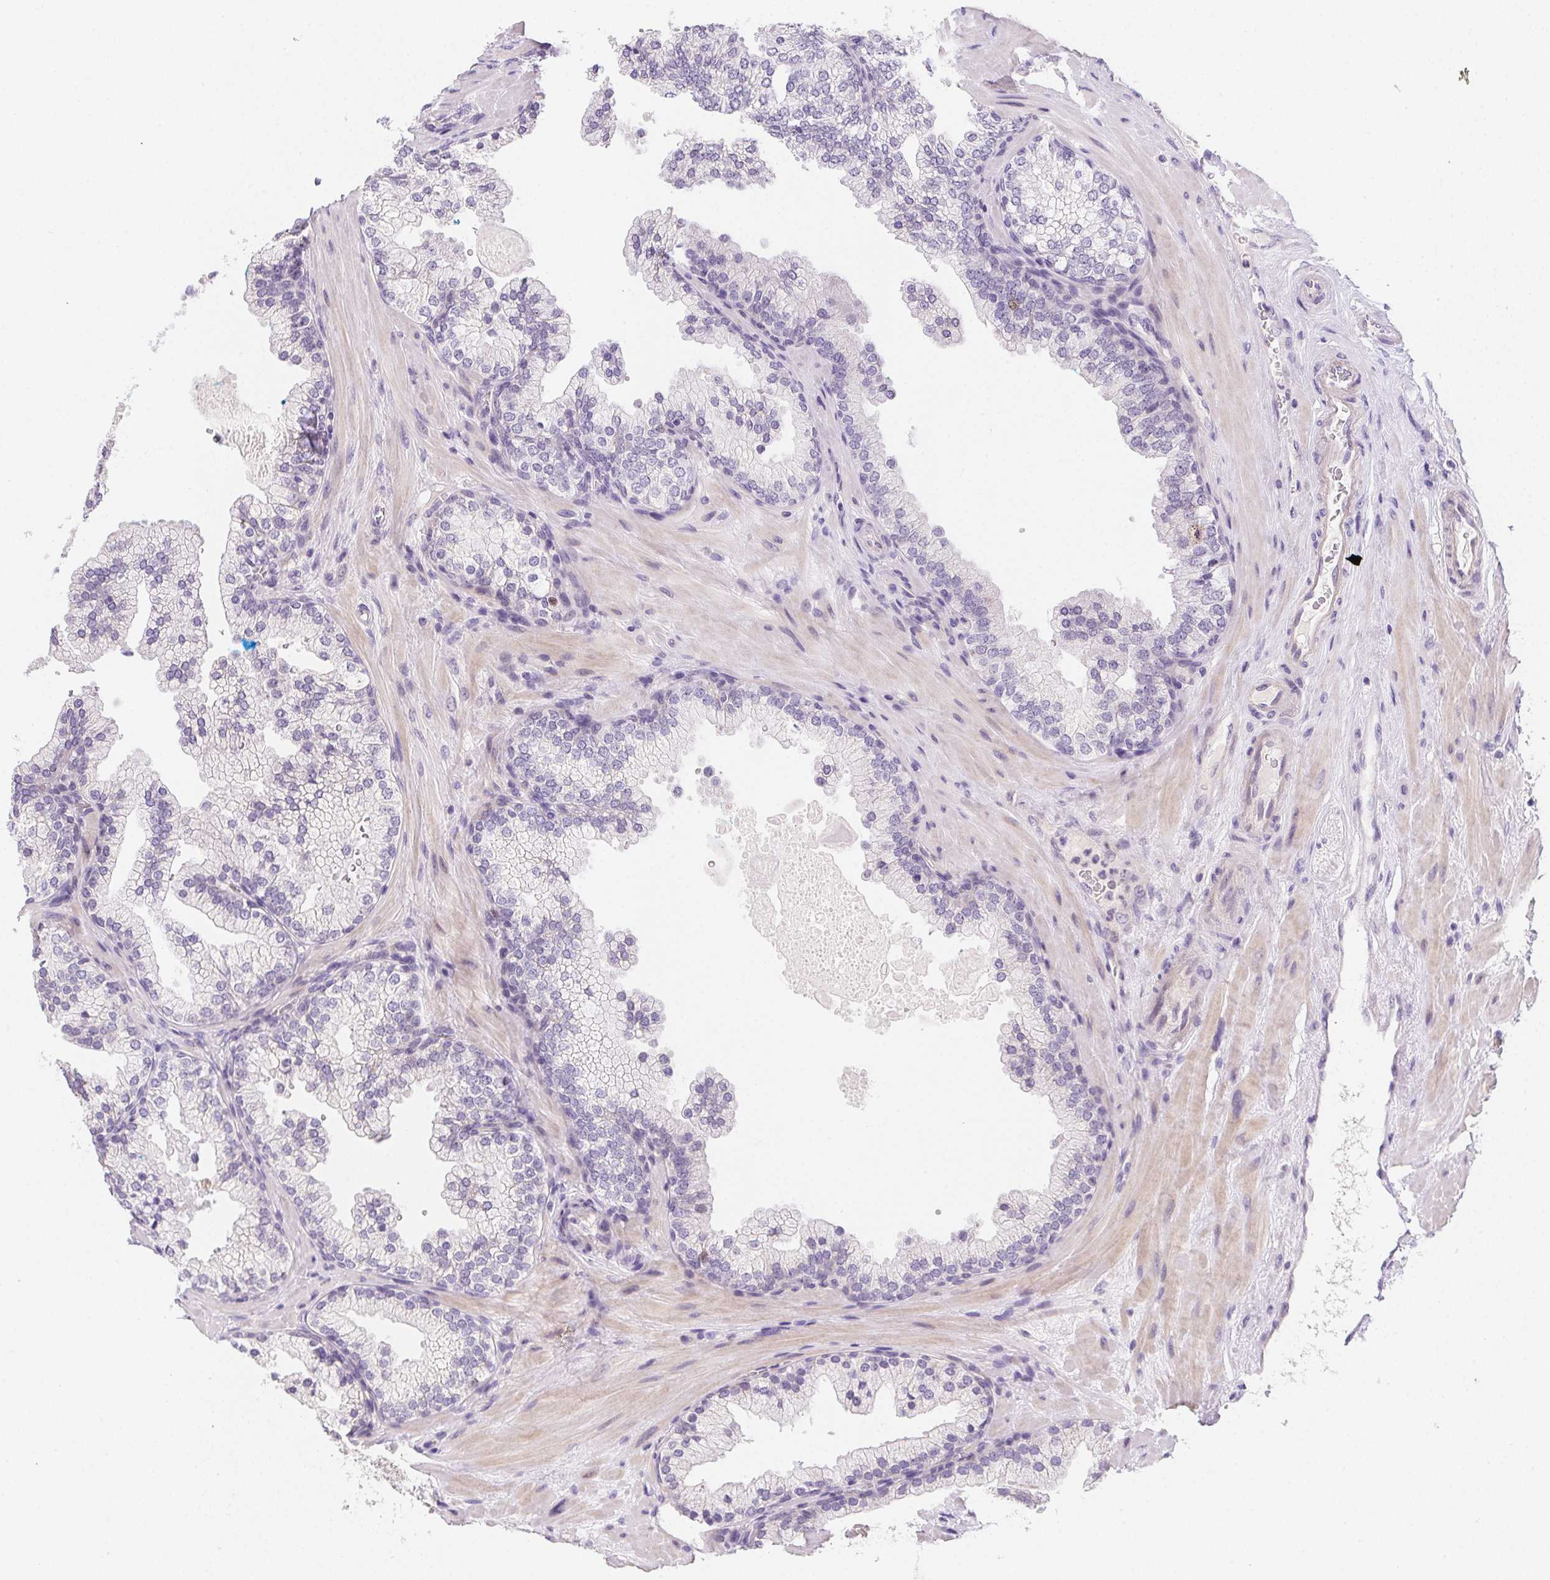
{"staining": {"intensity": "weak", "quantity": "<25%", "location": "nuclear"}, "tissue": "prostate", "cell_type": "Glandular cells", "image_type": "normal", "snomed": [{"axis": "morphology", "description": "Normal tissue, NOS"}, {"axis": "topography", "description": "Prostate"}, {"axis": "topography", "description": "Peripheral nerve tissue"}], "caption": "This is an immunohistochemistry (IHC) histopathology image of unremarkable prostate. There is no staining in glandular cells.", "gene": "HELLS", "patient": {"sex": "male", "age": 61}}